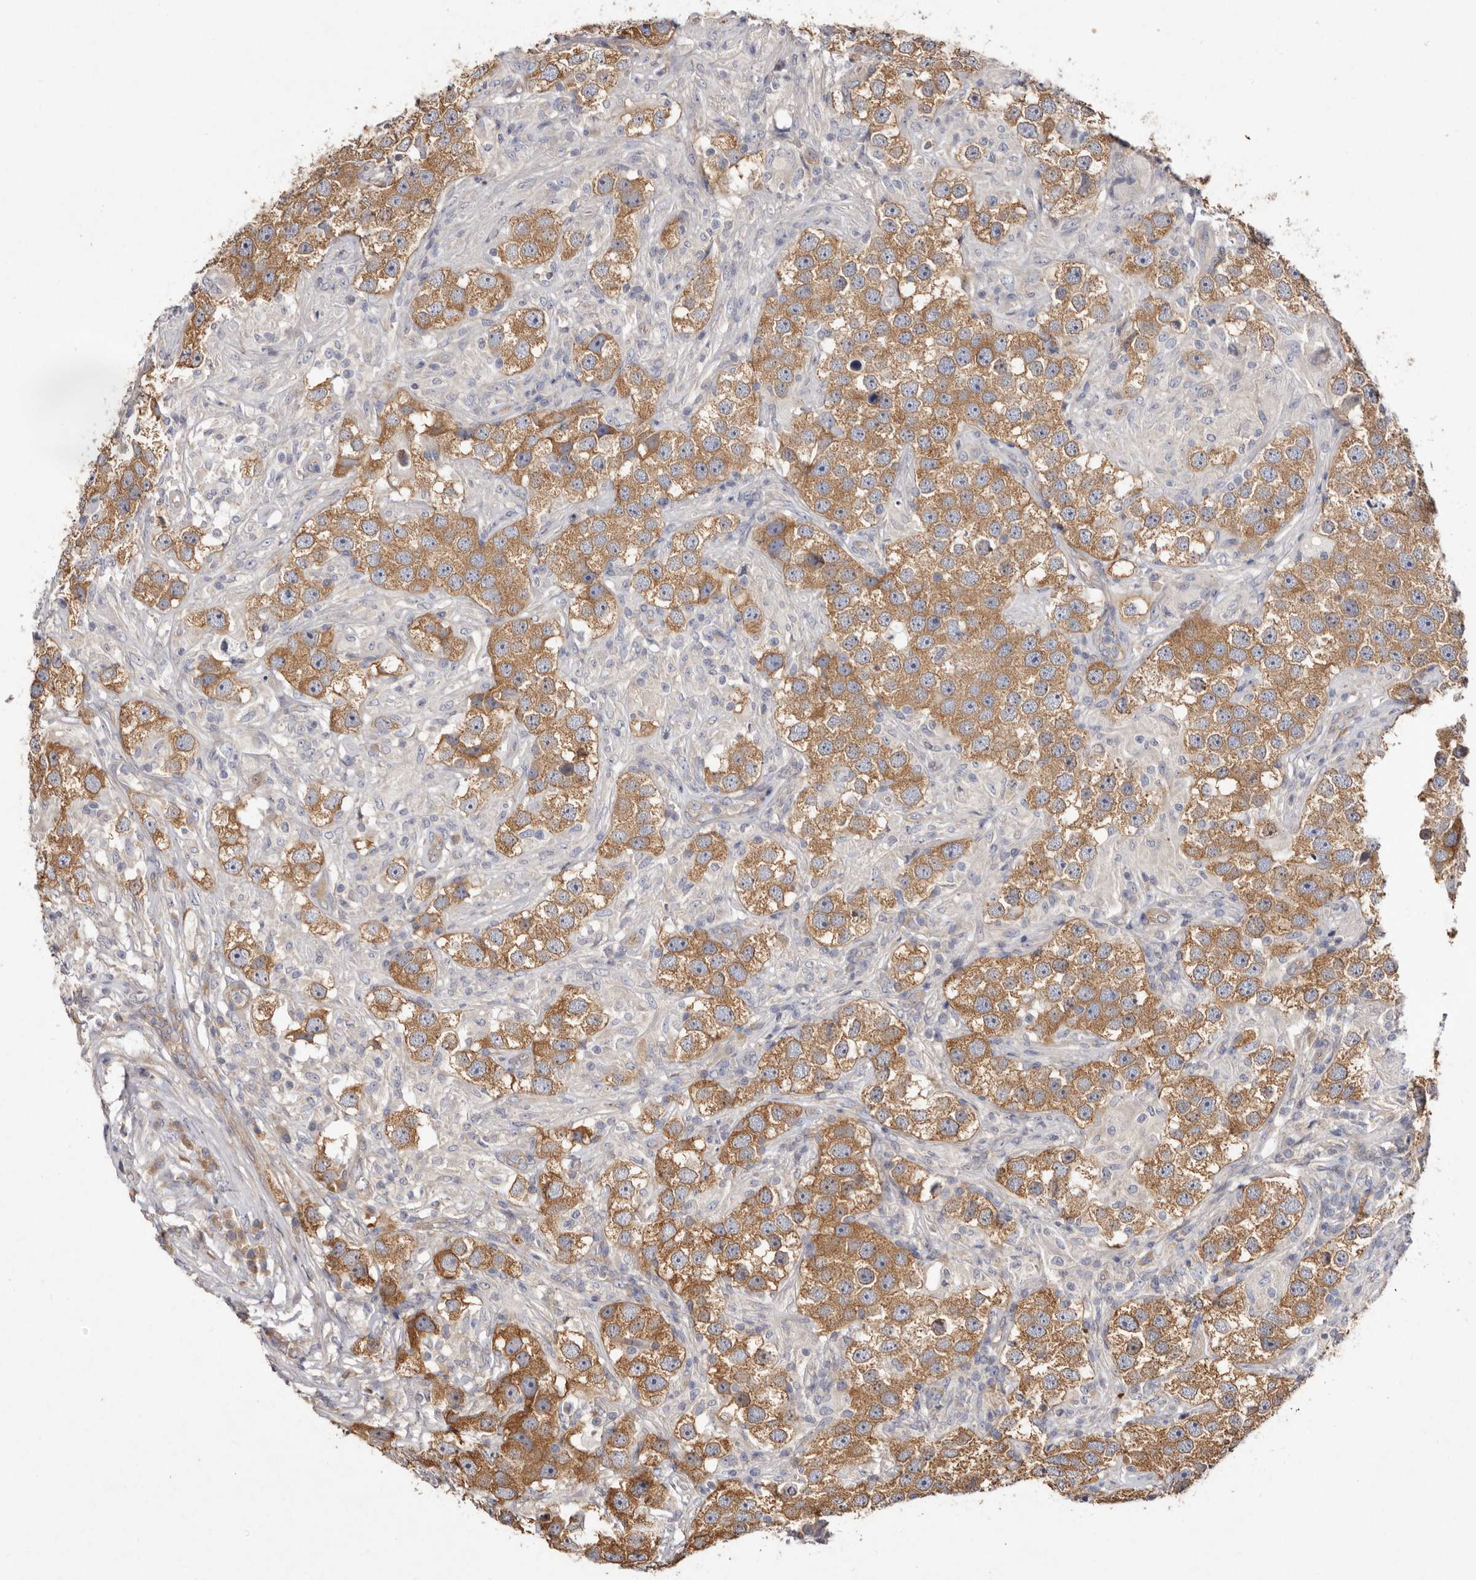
{"staining": {"intensity": "moderate", "quantity": ">75%", "location": "cytoplasmic/membranous"}, "tissue": "testis cancer", "cell_type": "Tumor cells", "image_type": "cancer", "snomed": [{"axis": "morphology", "description": "Seminoma, NOS"}, {"axis": "topography", "description": "Testis"}], "caption": "An immunohistochemistry (IHC) histopathology image of neoplastic tissue is shown. Protein staining in brown labels moderate cytoplasmic/membranous positivity in testis cancer (seminoma) within tumor cells.", "gene": "FAM167B", "patient": {"sex": "male", "age": 49}}